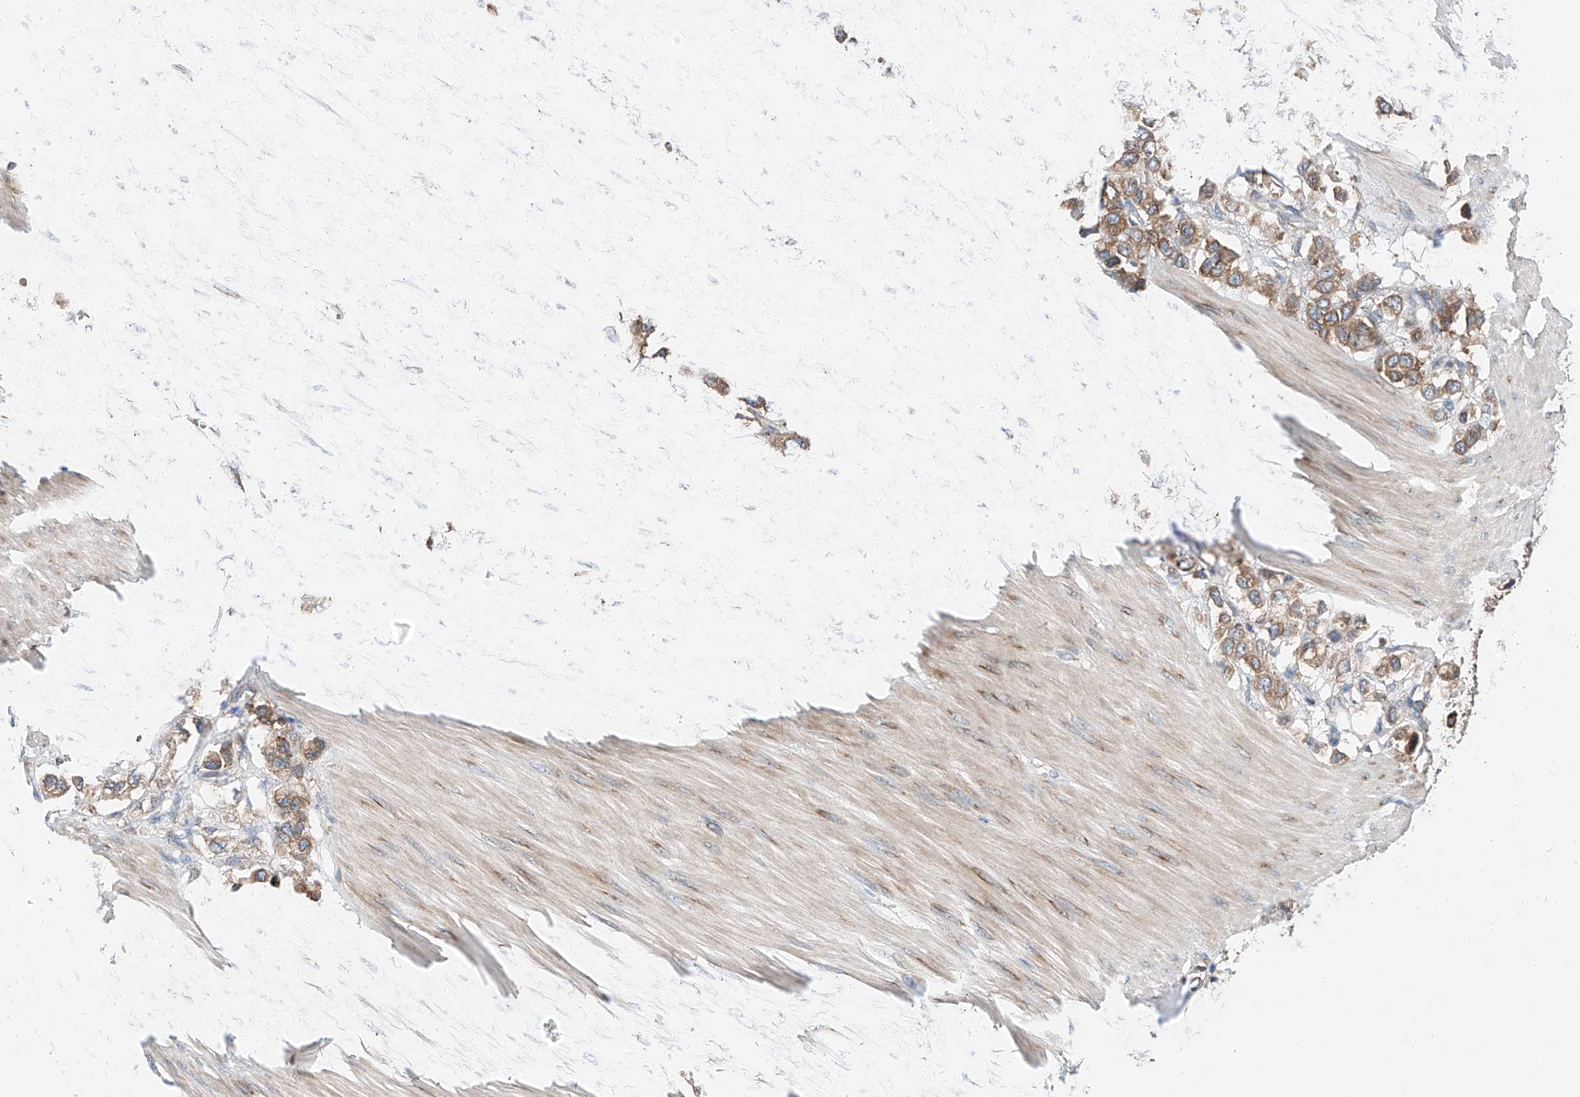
{"staining": {"intensity": "moderate", "quantity": ">75%", "location": "cytoplasmic/membranous"}, "tissue": "stomach cancer", "cell_type": "Tumor cells", "image_type": "cancer", "snomed": [{"axis": "morphology", "description": "Adenocarcinoma, NOS"}, {"axis": "topography", "description": "Stomach"}], "caption": "The image reveals a brown stain indicating the presence of a protein in the cytoplasmic/membranous of tumor cells in adenocarcinoma (stomach). (brown staining indicates protein expression, while blue staining denotes nuclei).", "gene": "ZC3H15", "patient": {"sex": "female", "age": 65}}